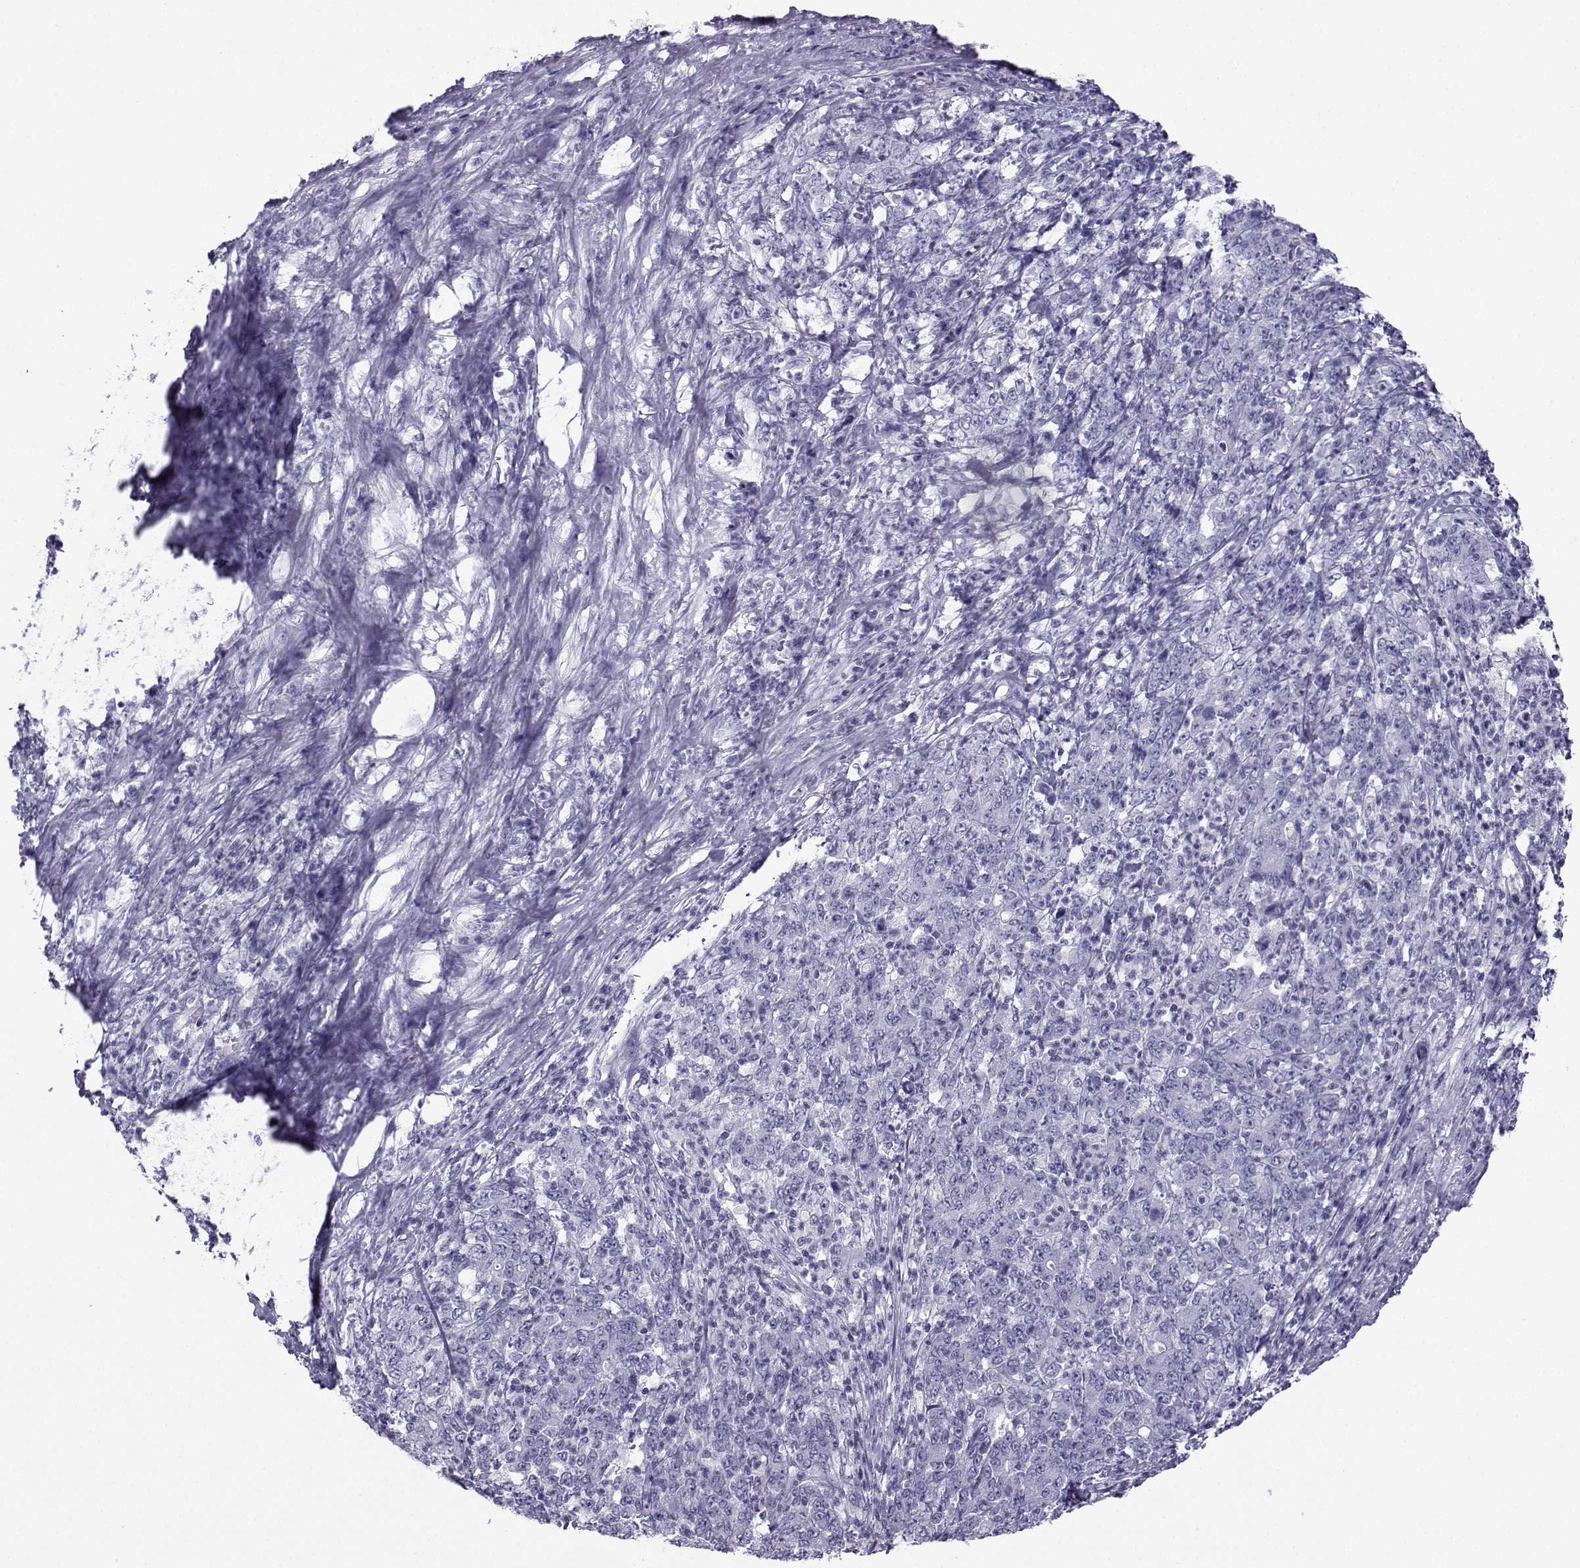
{"staining": {"intensity": "negative", "quantity": "none", "location": "none"}, "tissue": "stomach cancer", "cell_type": "Tumor cells", "image_type": "cancer", "snomed": [{"axis": "morphology", "description": "Adenocarcinoma, NOS"}, {"axis": "topography", "description": "Stomach, lower"}], "caption": "Tumor cells show no significant positivity in adenocarcinoma (stomach).", "gene": "SST", "patient": {"sex": "female", "age": 71}}